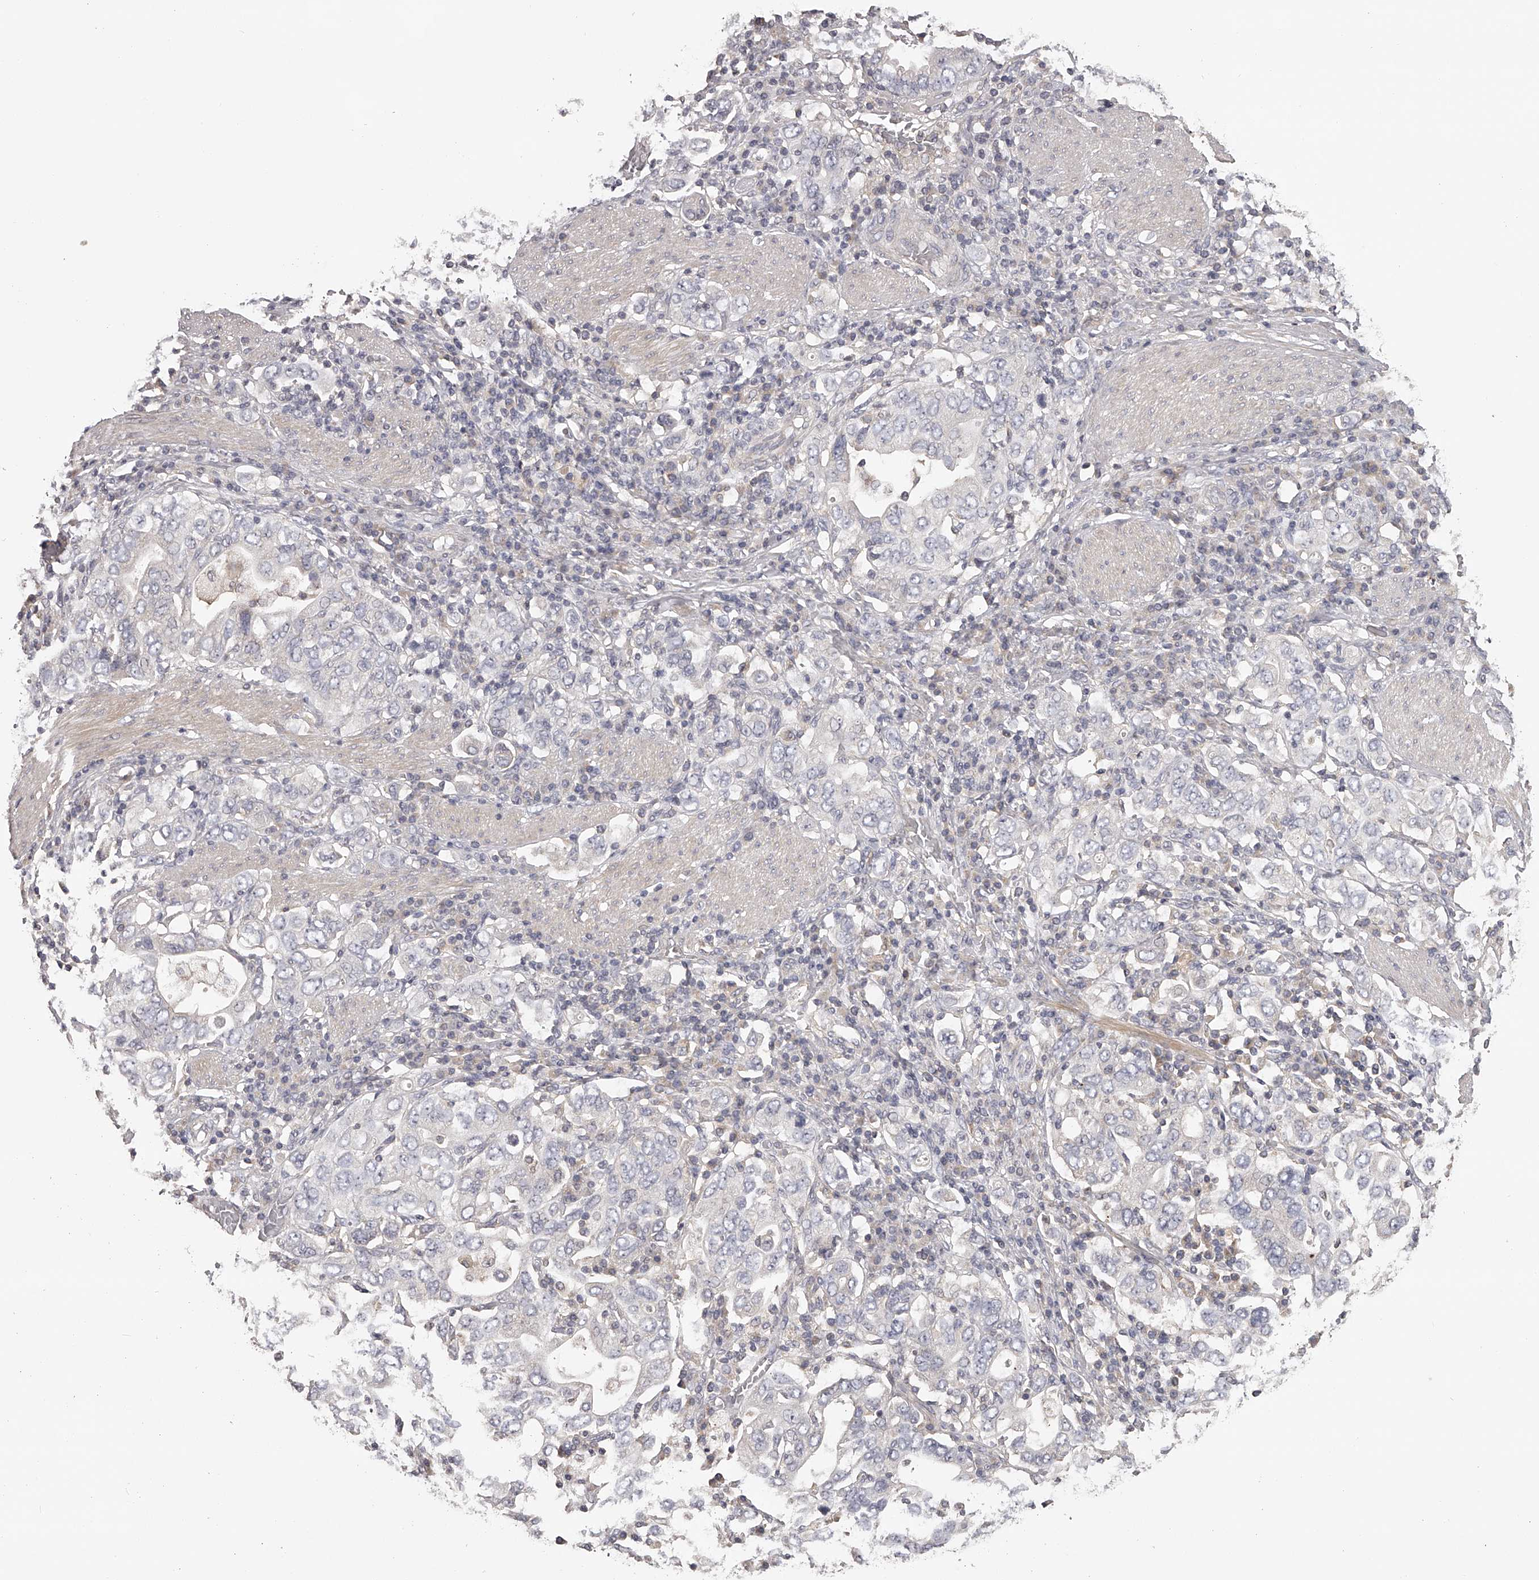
{"staining": {"intensity": "negative", "quantity": "none", "location": "none"}, "tissue": "stomach cancer", "cell_type": "Tumor cells", "image_type": "cancer", "snomed": [{"axis": "morphology", "description": "Adenocarcinoma, NOS"}, {"axis": "topography", "description": "Stomach, upper"}], "caption": "There is no significant staining in tumor cells of stomach cancer (adenocarcinoma).", "gene": "TNN", "patient": {"sex": "male", "age": 62}}